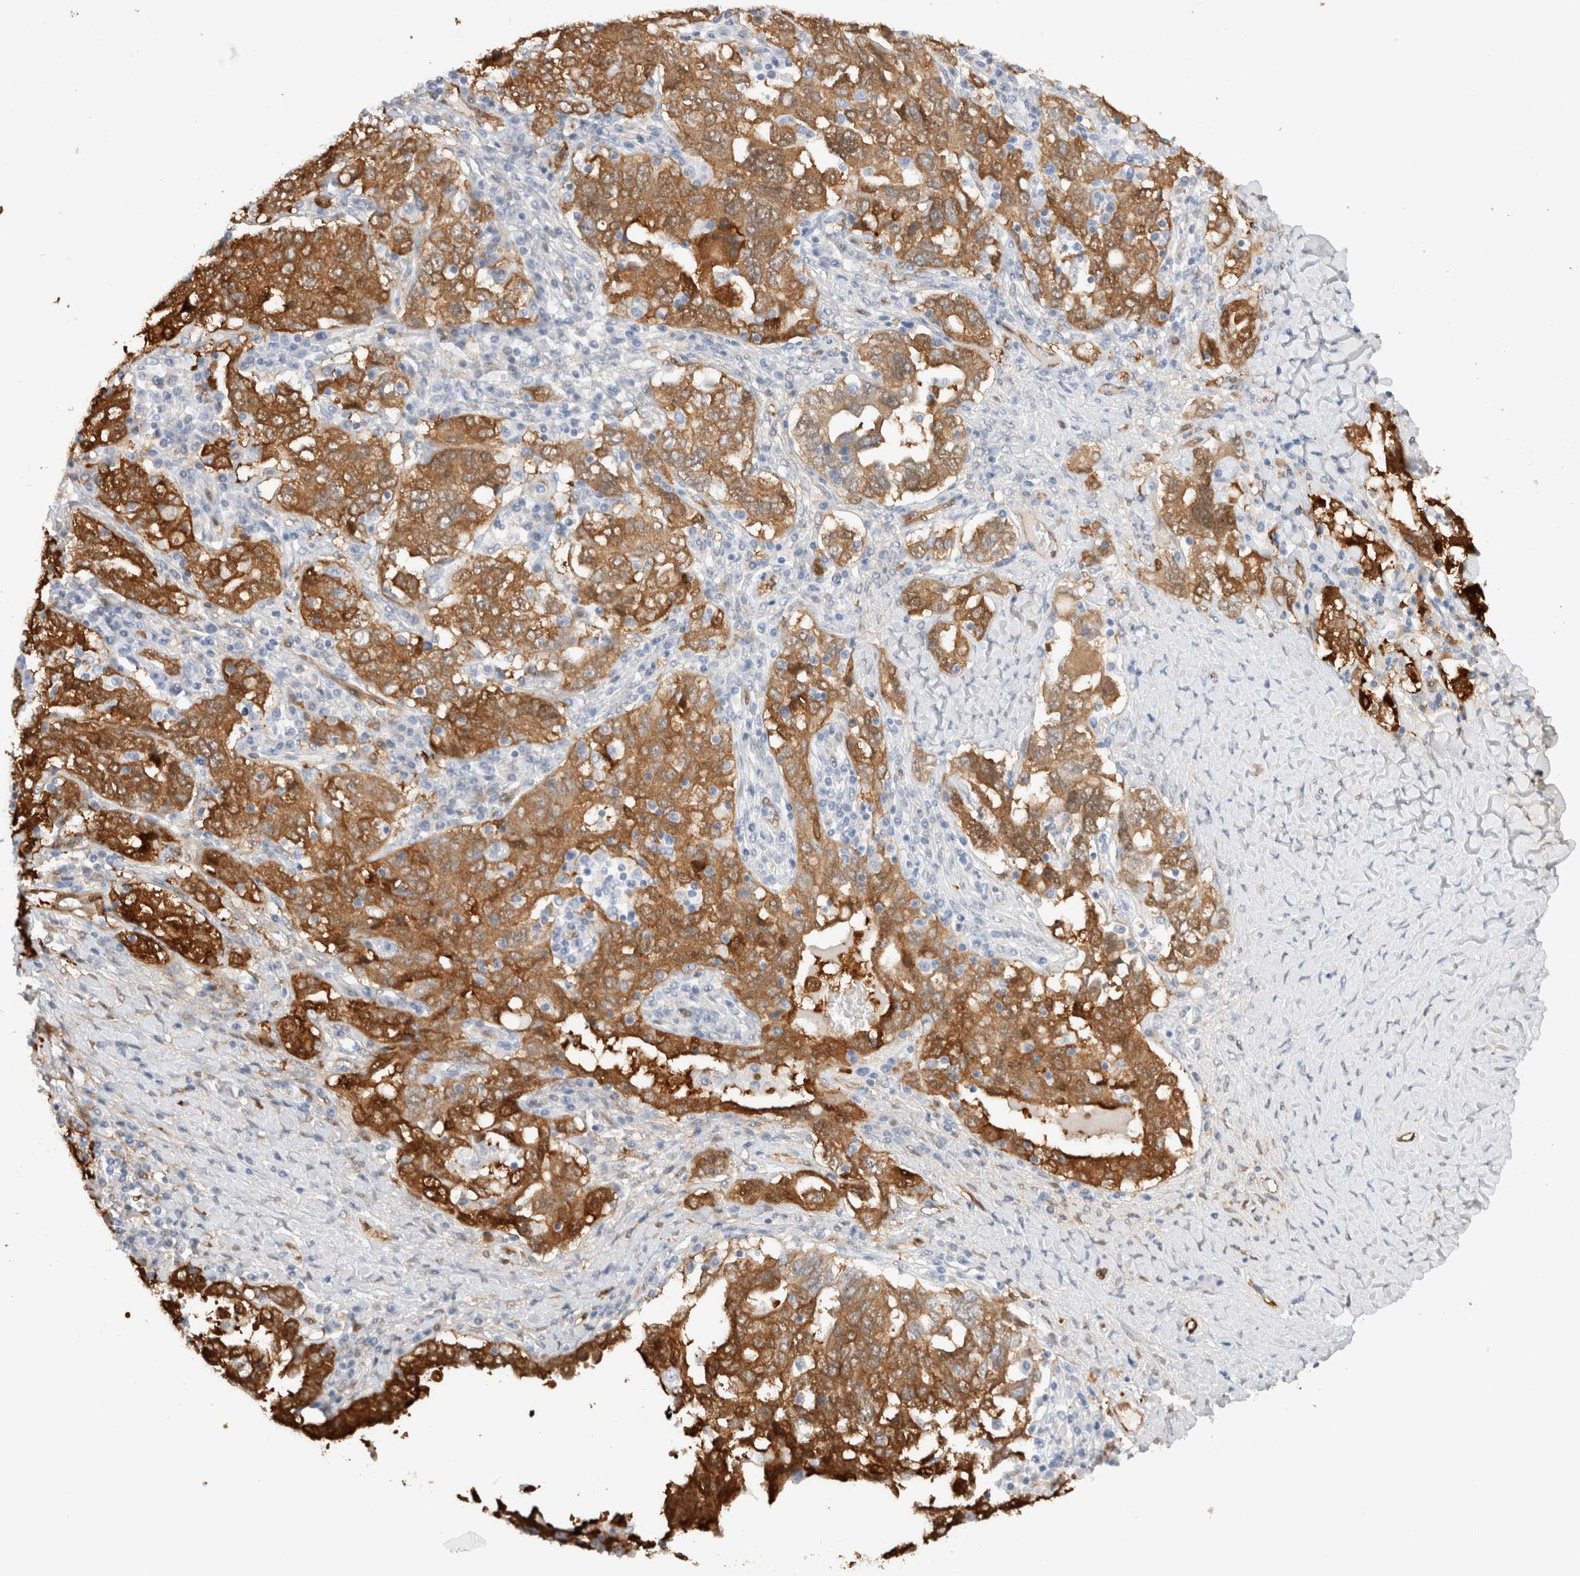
{"staining": {"intensity": "moderate", "quantity": ">75%", "location": "cytoplasmic/membranous"}, "tissue": "ovarian cancer", "cell_type": "Tumor cells", "image_type": "cancer", "snomed": [{"axis": "morphology", "description": "Carcinoma, endometroid"}, {"axis": "topography", "description": "Ovary"}], "caption": "This is a histology image of IHC staining of ovarian endometroid carcinoma, which shows moderate staining in the cytoplasmic/membranous of tumor cells.", "gene": "NAPEPLD", "patient": {"sex": "female", "age": 62}}